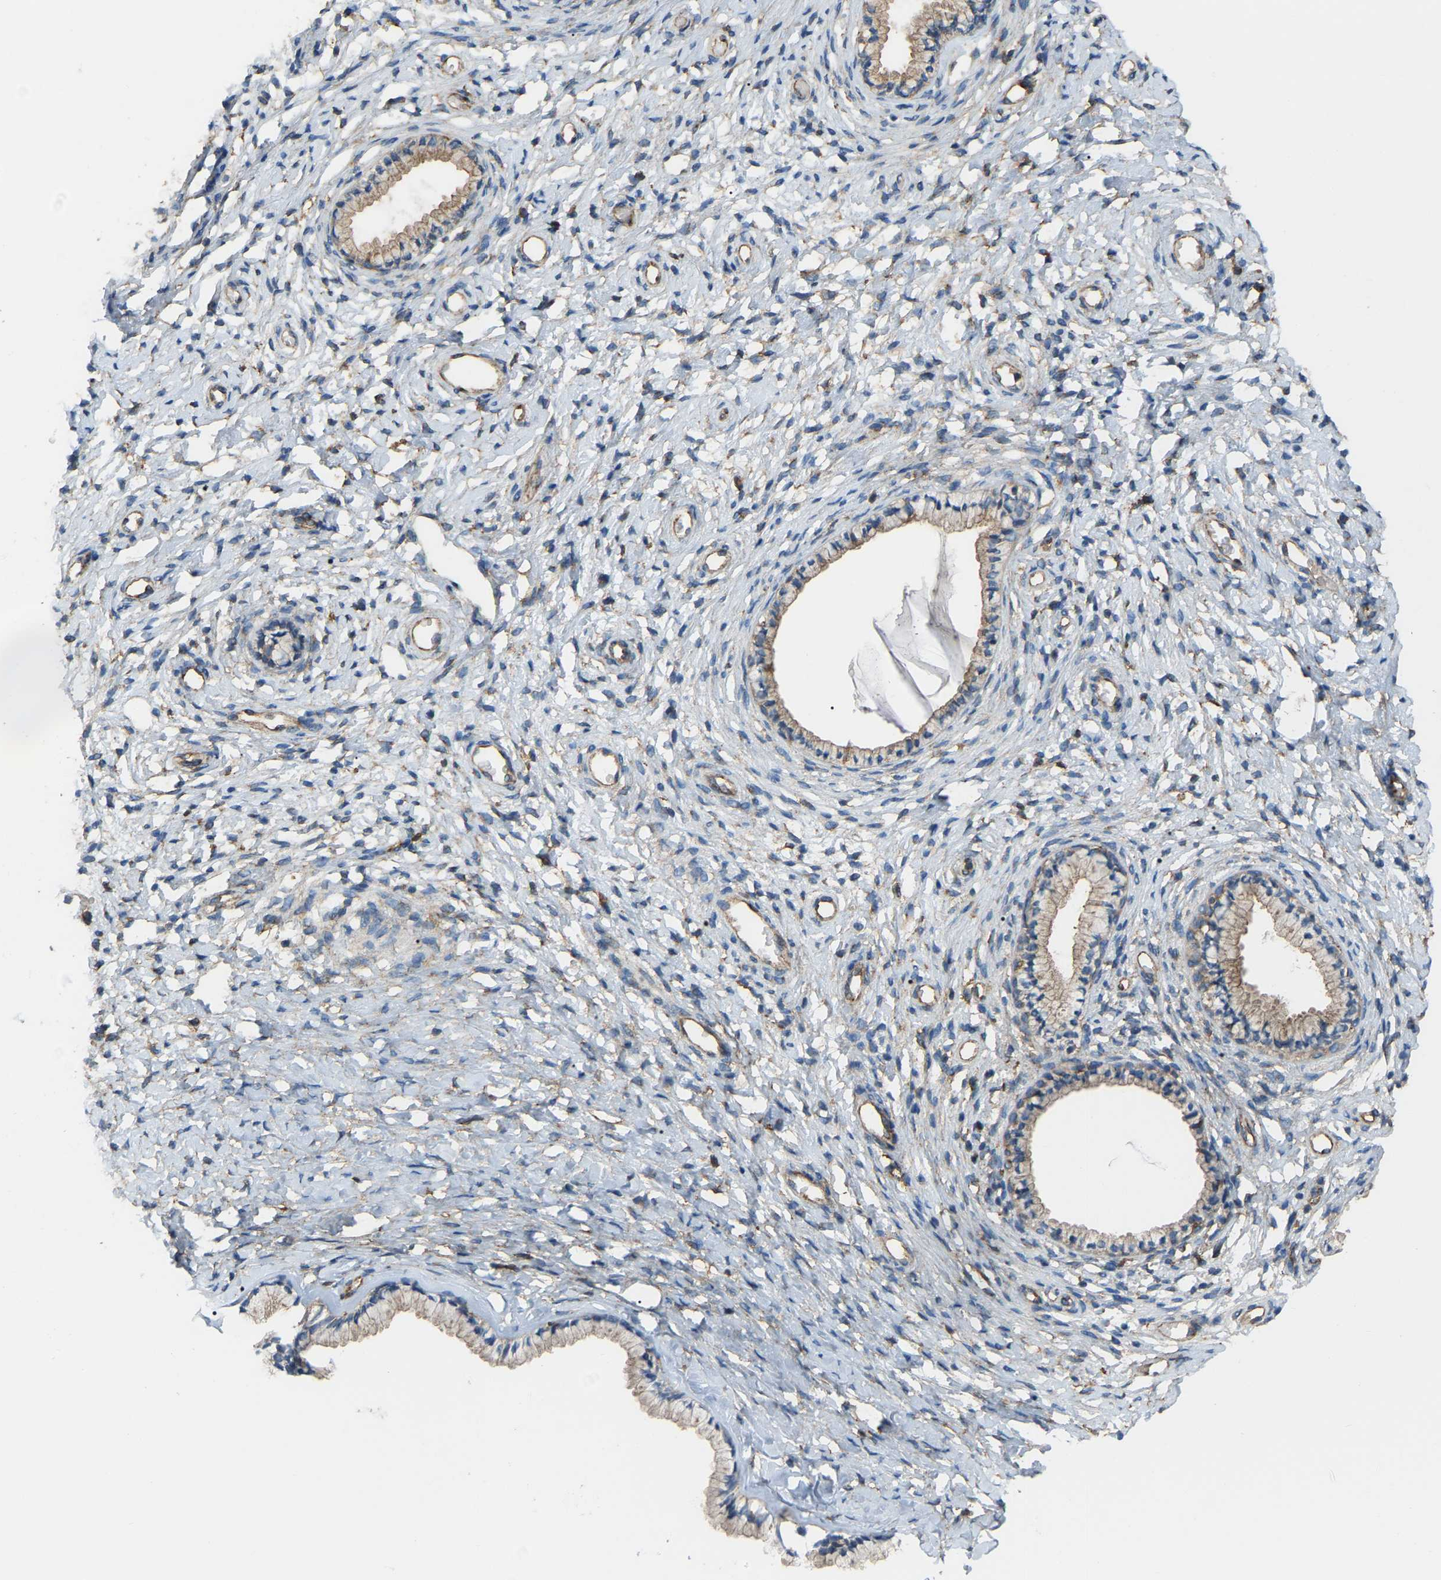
{"staining": {"intensity": "weak", "quantity": ">75%", "location": "cytoplasmic/membranous"}, "tissue": "cervix", "cell_type": "Glandular cells", "image_type": "normal", "snomed": [{"axis": "morphology", "description": "Normal tissue, NOS"}, {"axis": "topography", "description": "Cervix"}], "caption": "A low amount of weak cytoplasmic/membranous expression is seen in approximately >75% of glandular cells in benign cervix. The protein of interest is shown in brown color, while the nuclei are stained blue.", "gene": "PICALM", "patient": {"sex": "female", "age": 72}}